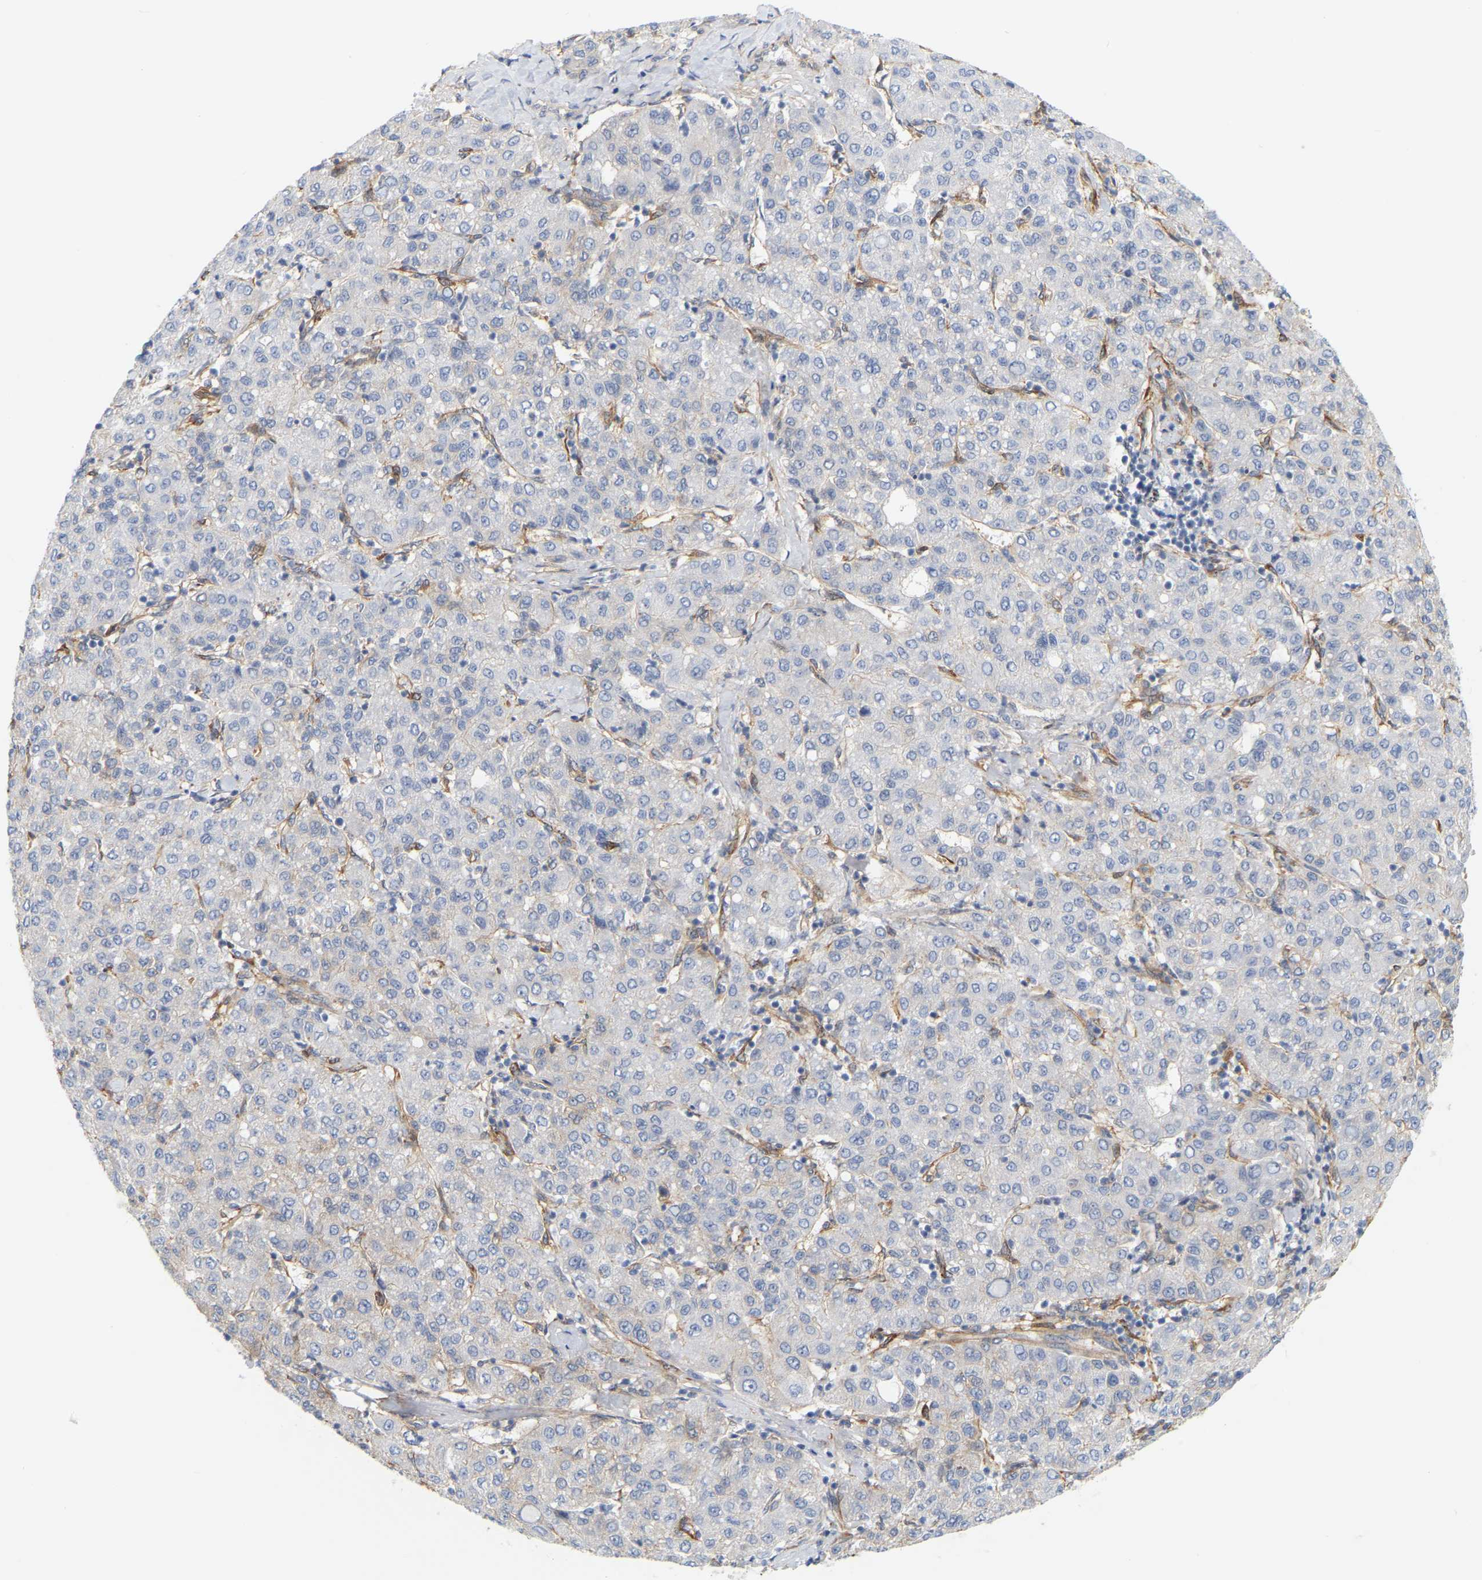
{"staining": {"intensity": "moderate", "quantity": "<25%", "location": "cytoplasmic/membranous"}, "tissue": "liver cancer", "cell_type": "Tumor cells", "image_type": "cancer", "snomed": [{"axis": "morphology", "description": "Carcinoma, Hepatocellular, NOS"}, {"axis": "topography", "description": "Liver"}], "caption": "Immunohistochemical staining of human liver cancer (hepatocellular carcinoma) demonstrates low levels of moderate cytoplasmic/membranous positivity in approximately <25% of tumor cells.", "gene": "RAPH1", "patient": {"sex": "male", "age": 65}}